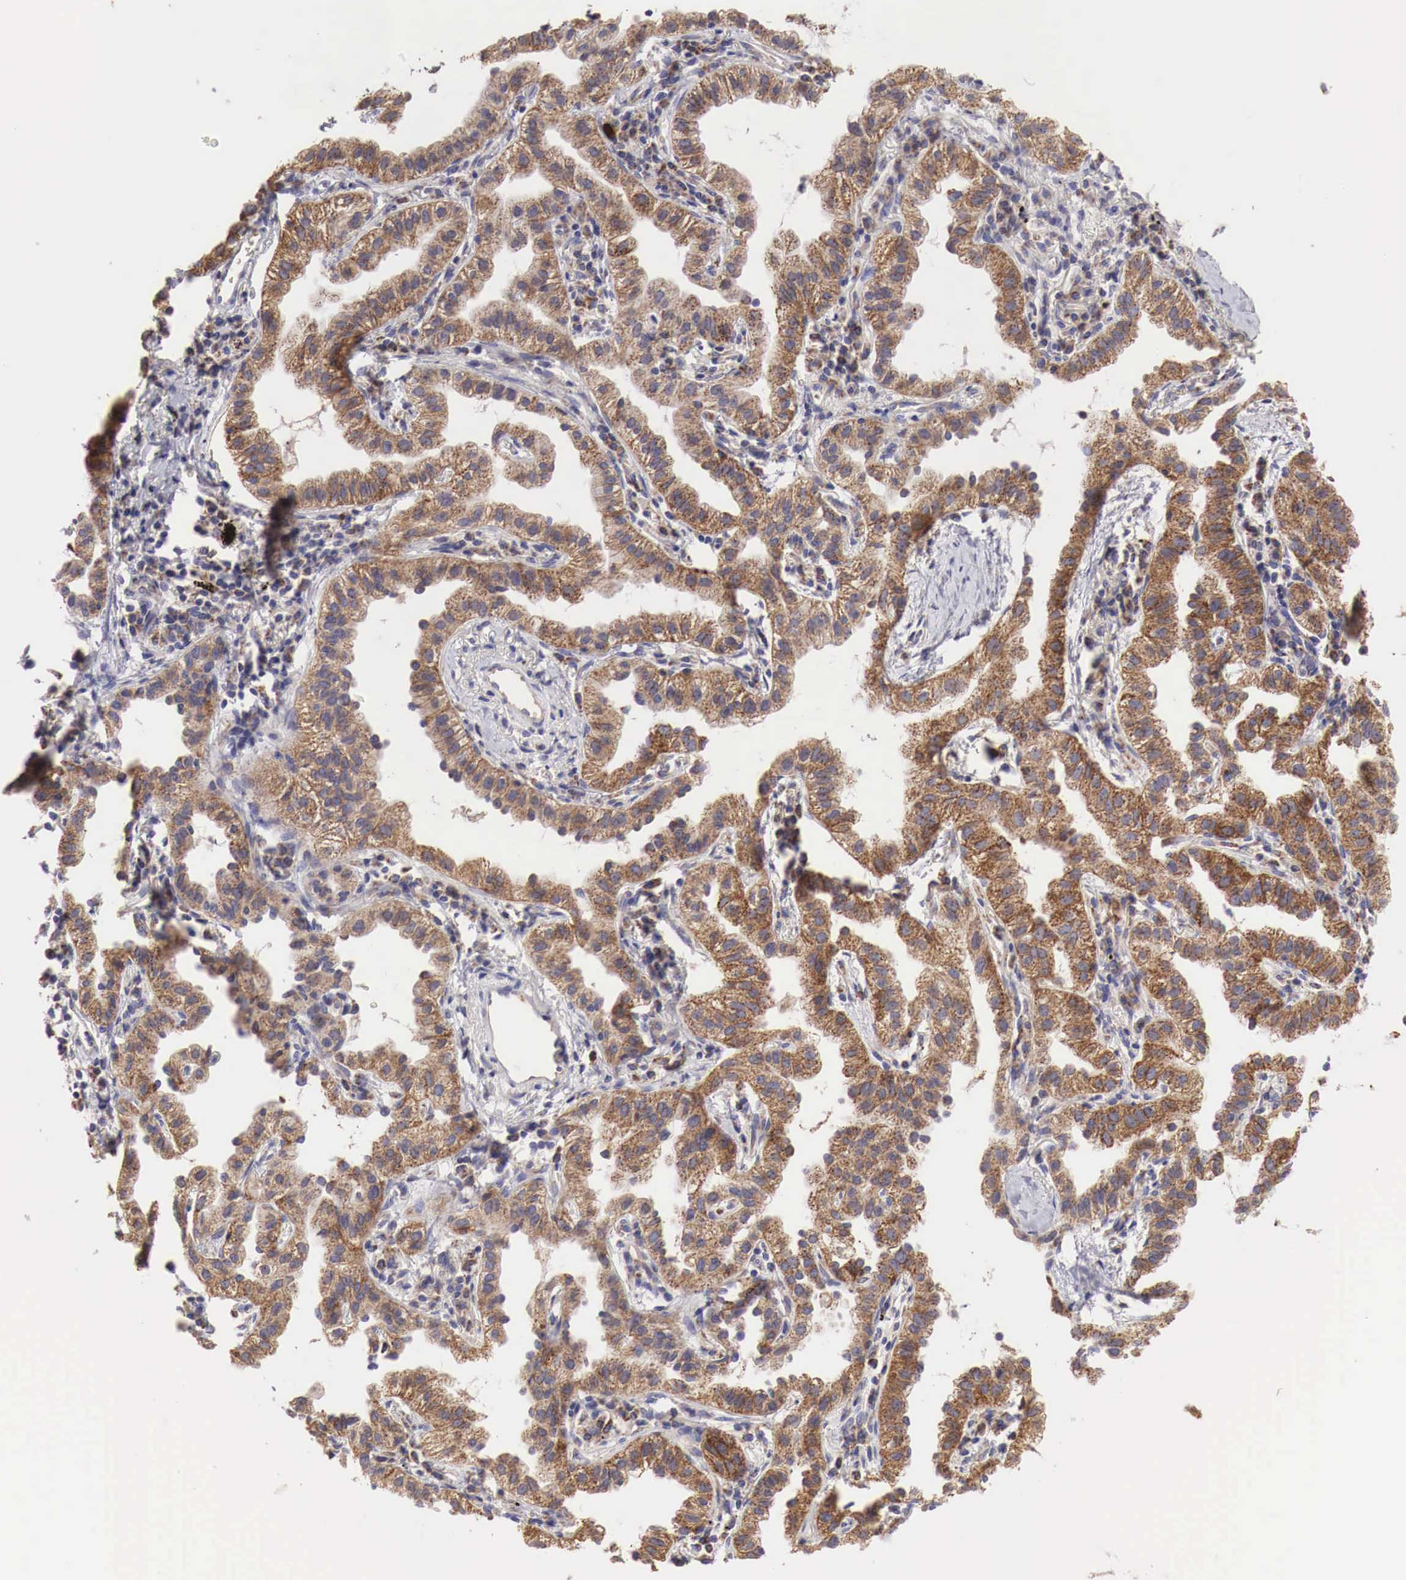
{"staining": {"intensity": "moderate", "quantity": ">75%", "location": "cytoplasmic/membranous"}, "tissue": "lung cancer", "cell_type": "Tumor cells", "image_type": "cancer", "snomed": [{"axis": "morphology", "description": "Adenocarcinoma, NOS"}, {"axis": "topography", "description": "Lung"}], "caption": "Adenocarcinoma (lung) was stained to show a protein in brown. There is medium levels of moderate cytoplasmic/membranous positivity in about >75% of tumor cells.", "gene": "XPNPEP3", "patient": {"sex": "female", "age": 50}}